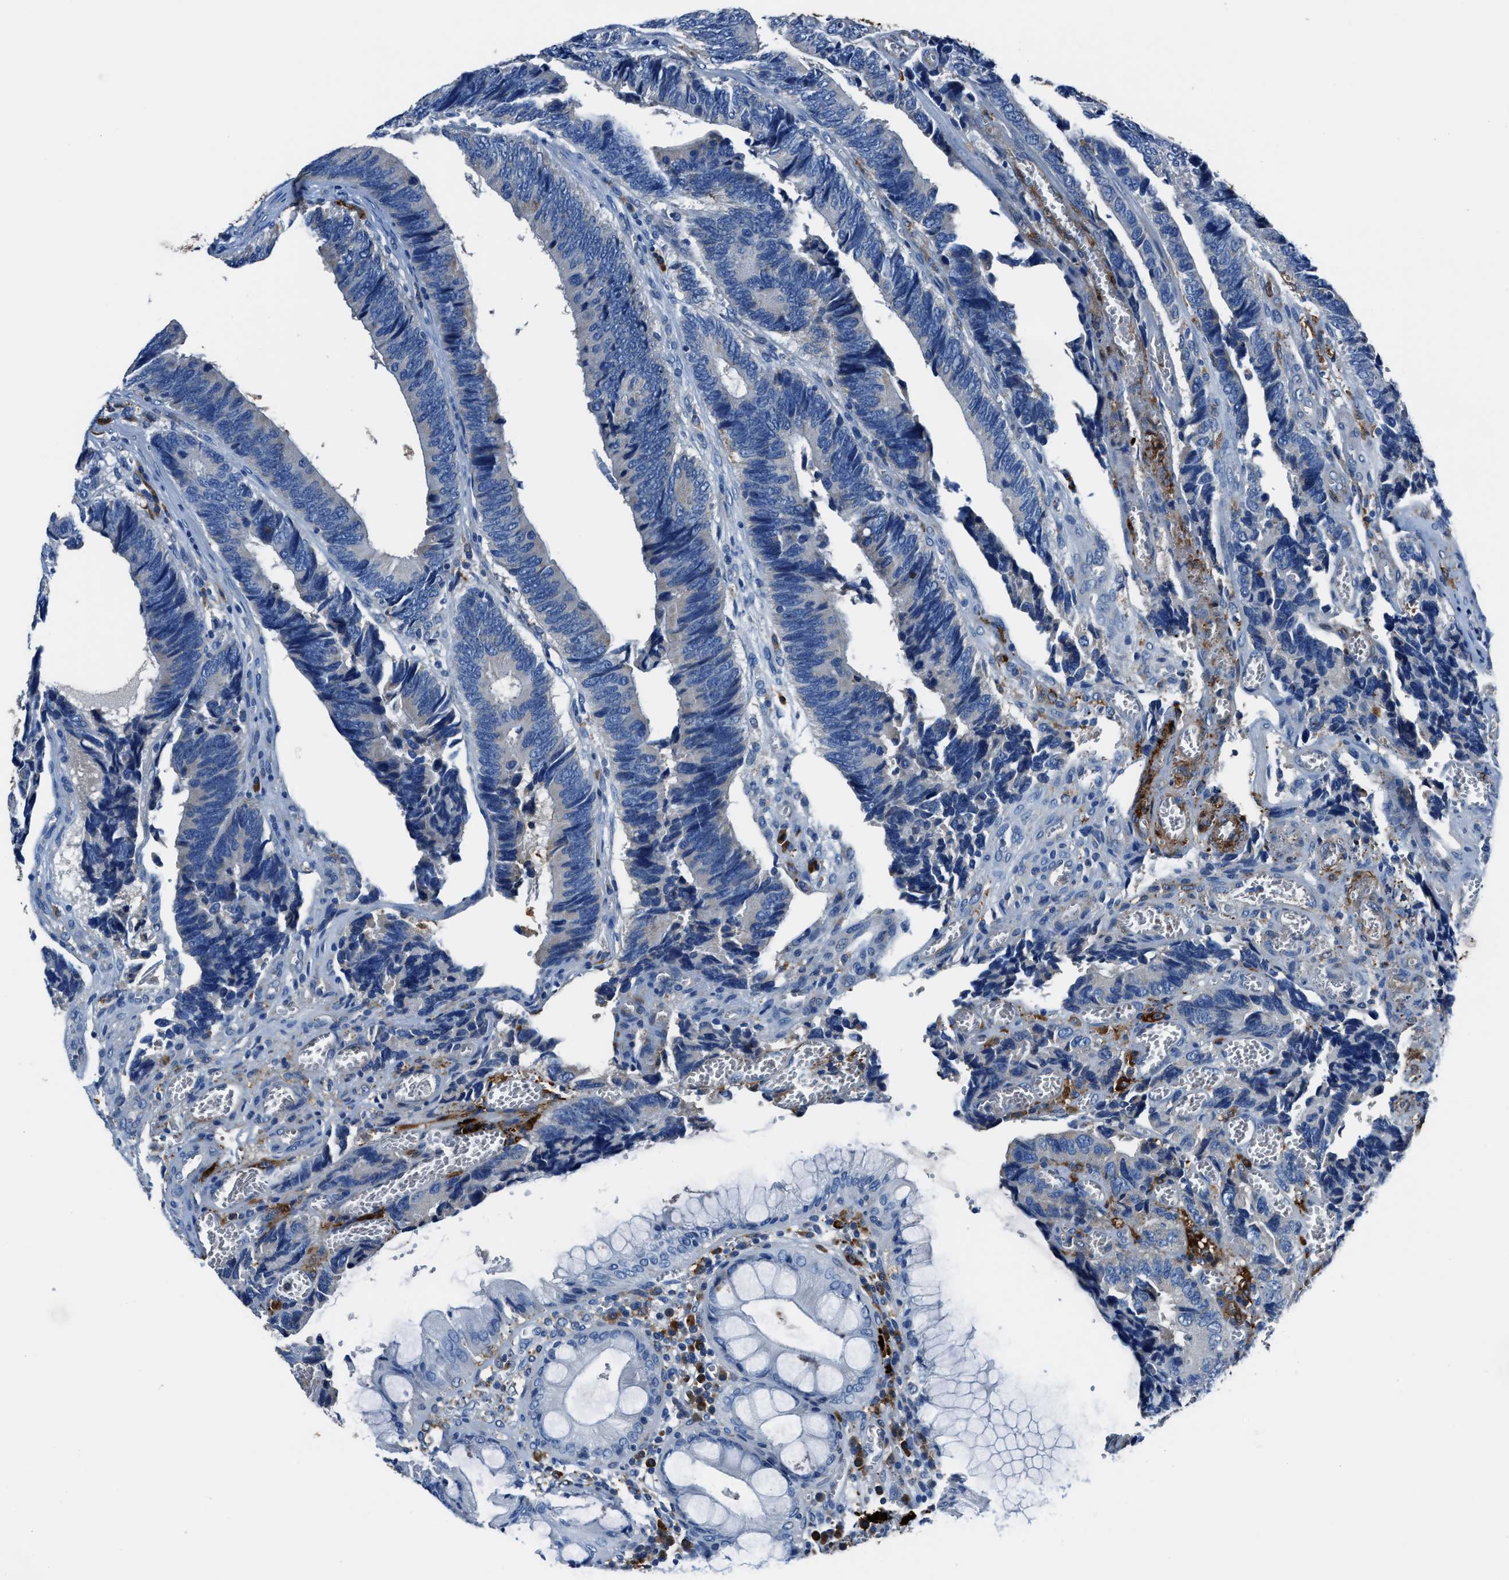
{"staining": {"intensity": "negative", "quantity": "none", "location": "none"}, "tissue": "colorectal cancer", "cell_type": "Tumor cells", "image_type": "cancer", "snomed": [{"axis": "morphology", "description": "Adenocarcinoma, NOS"}, {"axis": "topography", "description": "Colon"}], "caption": "IHC photomicrograph of neoplastic tissue: adenocarcinoma (colorectal) stained with DAB exhibits no significant protein expression in tumor cells.", "gene": "FTL", "patient": {"sex": "male", "age": 72}}